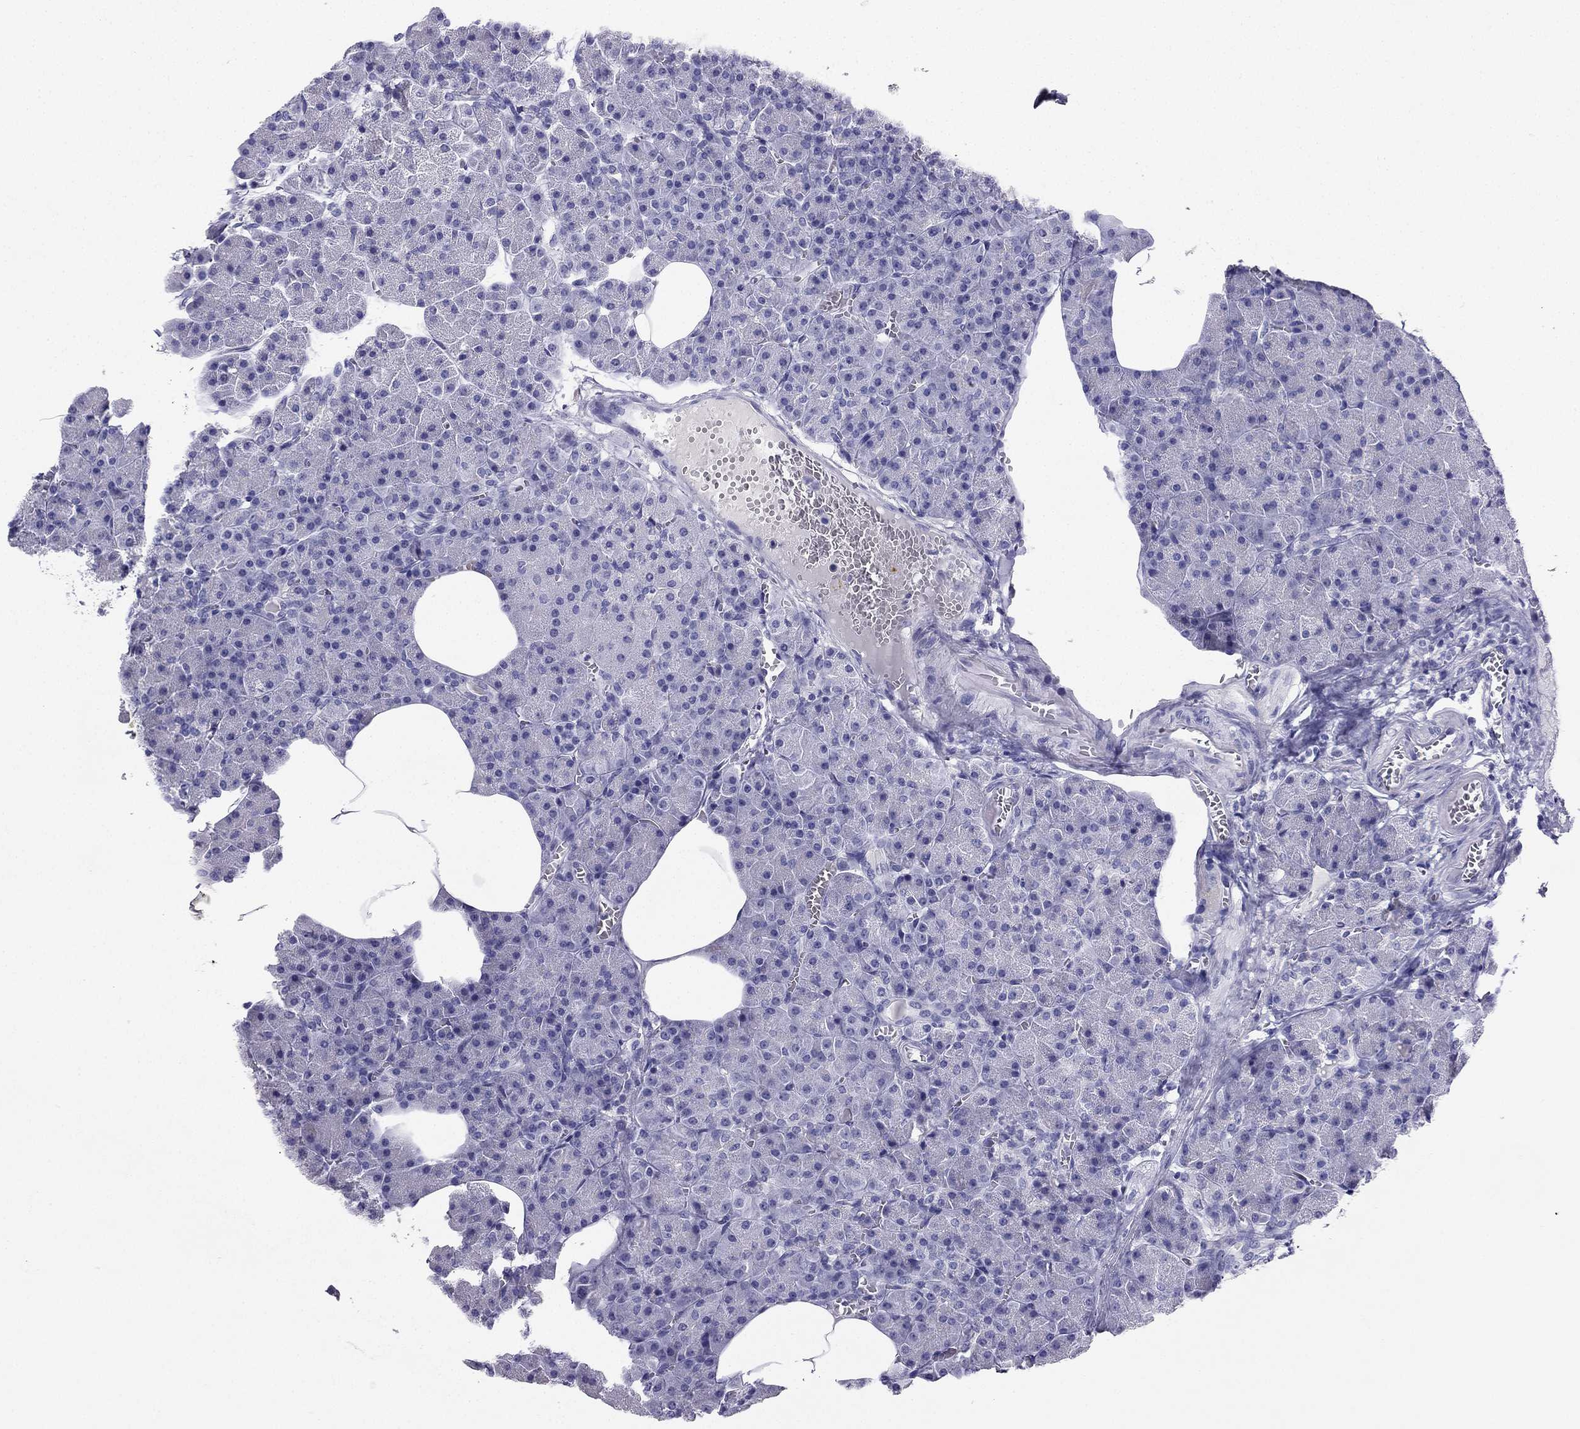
{"staining": {"intensity": "negative", "quantity": "none", "location": "none"}, "tissue": "pancreas", "cell_type": "Exocrine glandular cells", "image_type": "normal", "snomed": [{"axis": "morphology", "description": "Normal tissue, NOS"}, {"axis": "topography", "description": "Pancreas"}], "caption": "High magnification brightfield microscopy of normal pancreas stained with DAB (3,3'-diaminobenzidine) (brown) and counterstained with hematoxylin (blue): exocrine glandular cells show no significant positivity.", "gene": "NPTX1", "patient": {"sex": "female", "age": 45}}